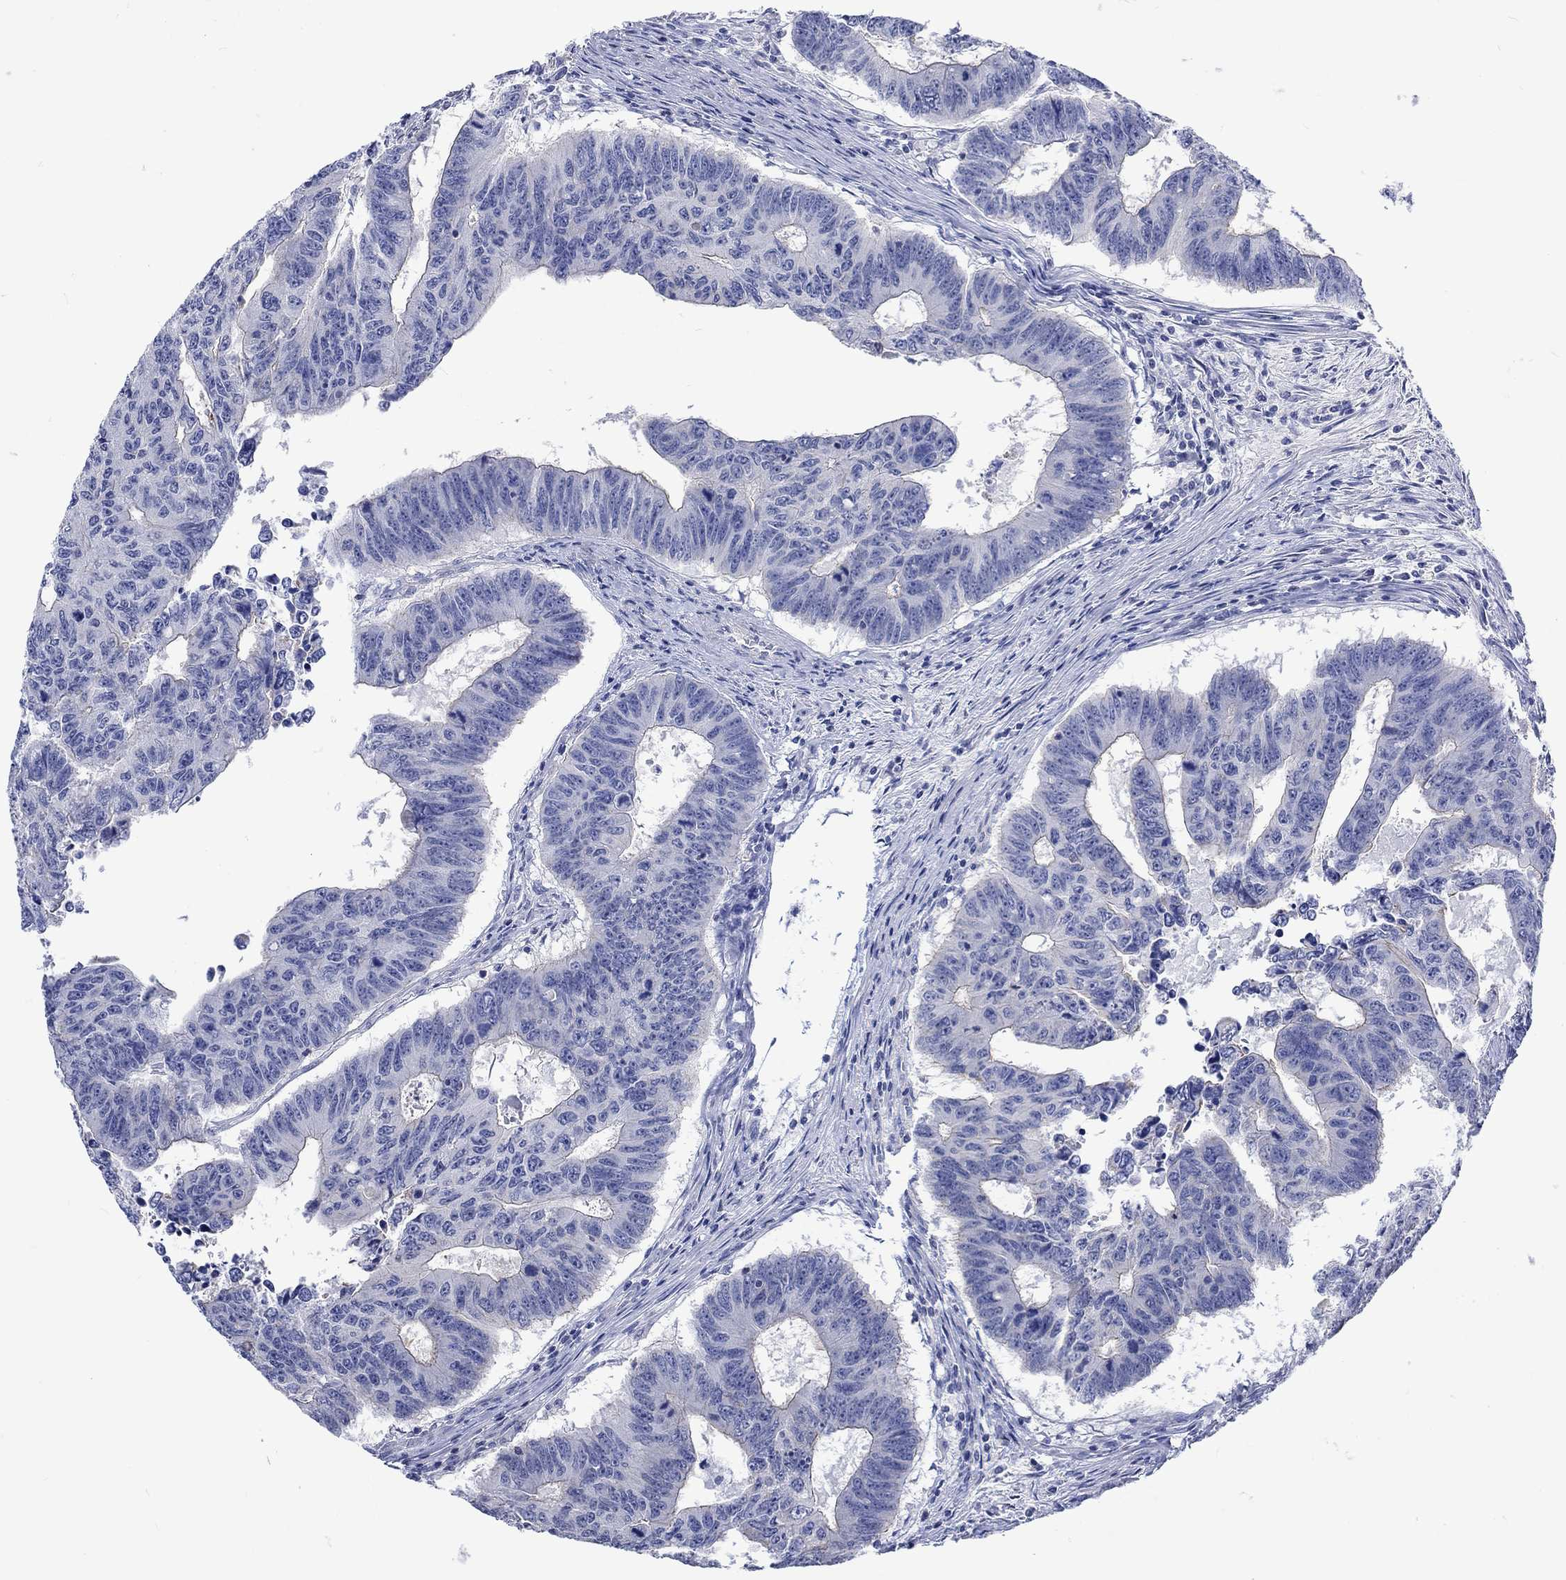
{"staining": {"intensity": "weak", "quantity": "<25%", "location": "cytoplasmic/membranous"}, "tissue": "colorectal cancer", "cell_type": "Tumor cells", "image_type": "cancer", "snomed": [{"axis": "morphology", "description": "Adenocarcinoma, NOS"}, {"axis": "topography", "description": "Appendix"}, {"axis": "topography", "description": "Colon"}, {"axis": "topography", "description": "Cecum"}, {"axis": "topography", "description": "Colon asc"}], "caption": "An image of colorectal adenocarcinoma stained for a protein exhibits no brown staining in tumor cells.", "gene": "AGRP", "patient": {"sex": "female", "age": 85}}